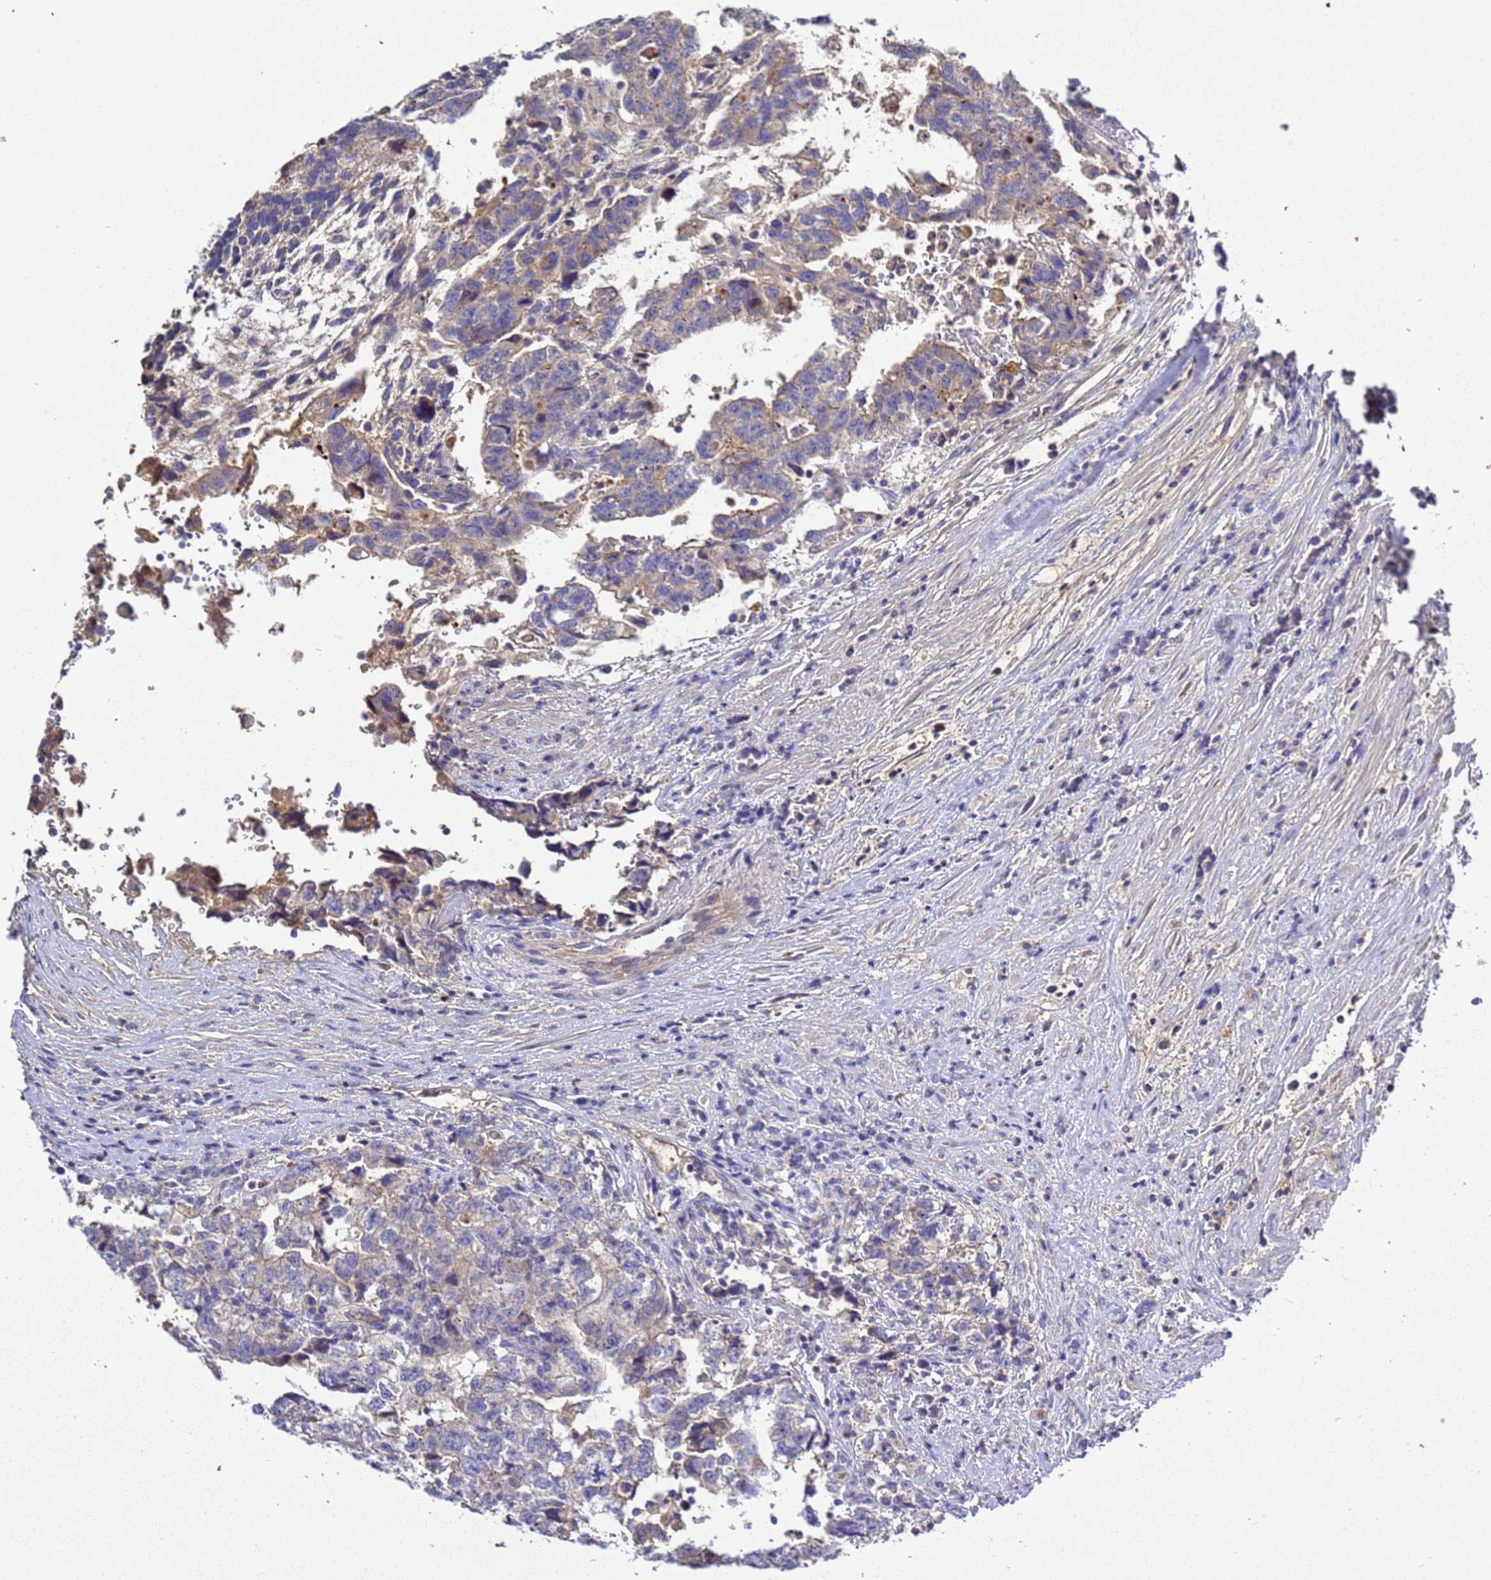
{"staining": {"intensity": "weak", "quantity": "25%-75%", "location": "cytoplasmic/membranous"}, "tissue": "testis cancer", "cell_type": "Tumor cells", "image_type": "cancer", "snomed": [{"axis": "morphology", "description": "Carcinoma, Embryonal, NOS"}, {"axis": "topography", "description": "Testis"}], "caption": "This is an image of immunohistochemistry (IHC) staining of testis cancer (embryonal carcinoma), which shows weak staining in the cytoplasmic/membranous of tumor cells.", "gene": "TBCD", "patient": {"sex": "male", "age": 36}}